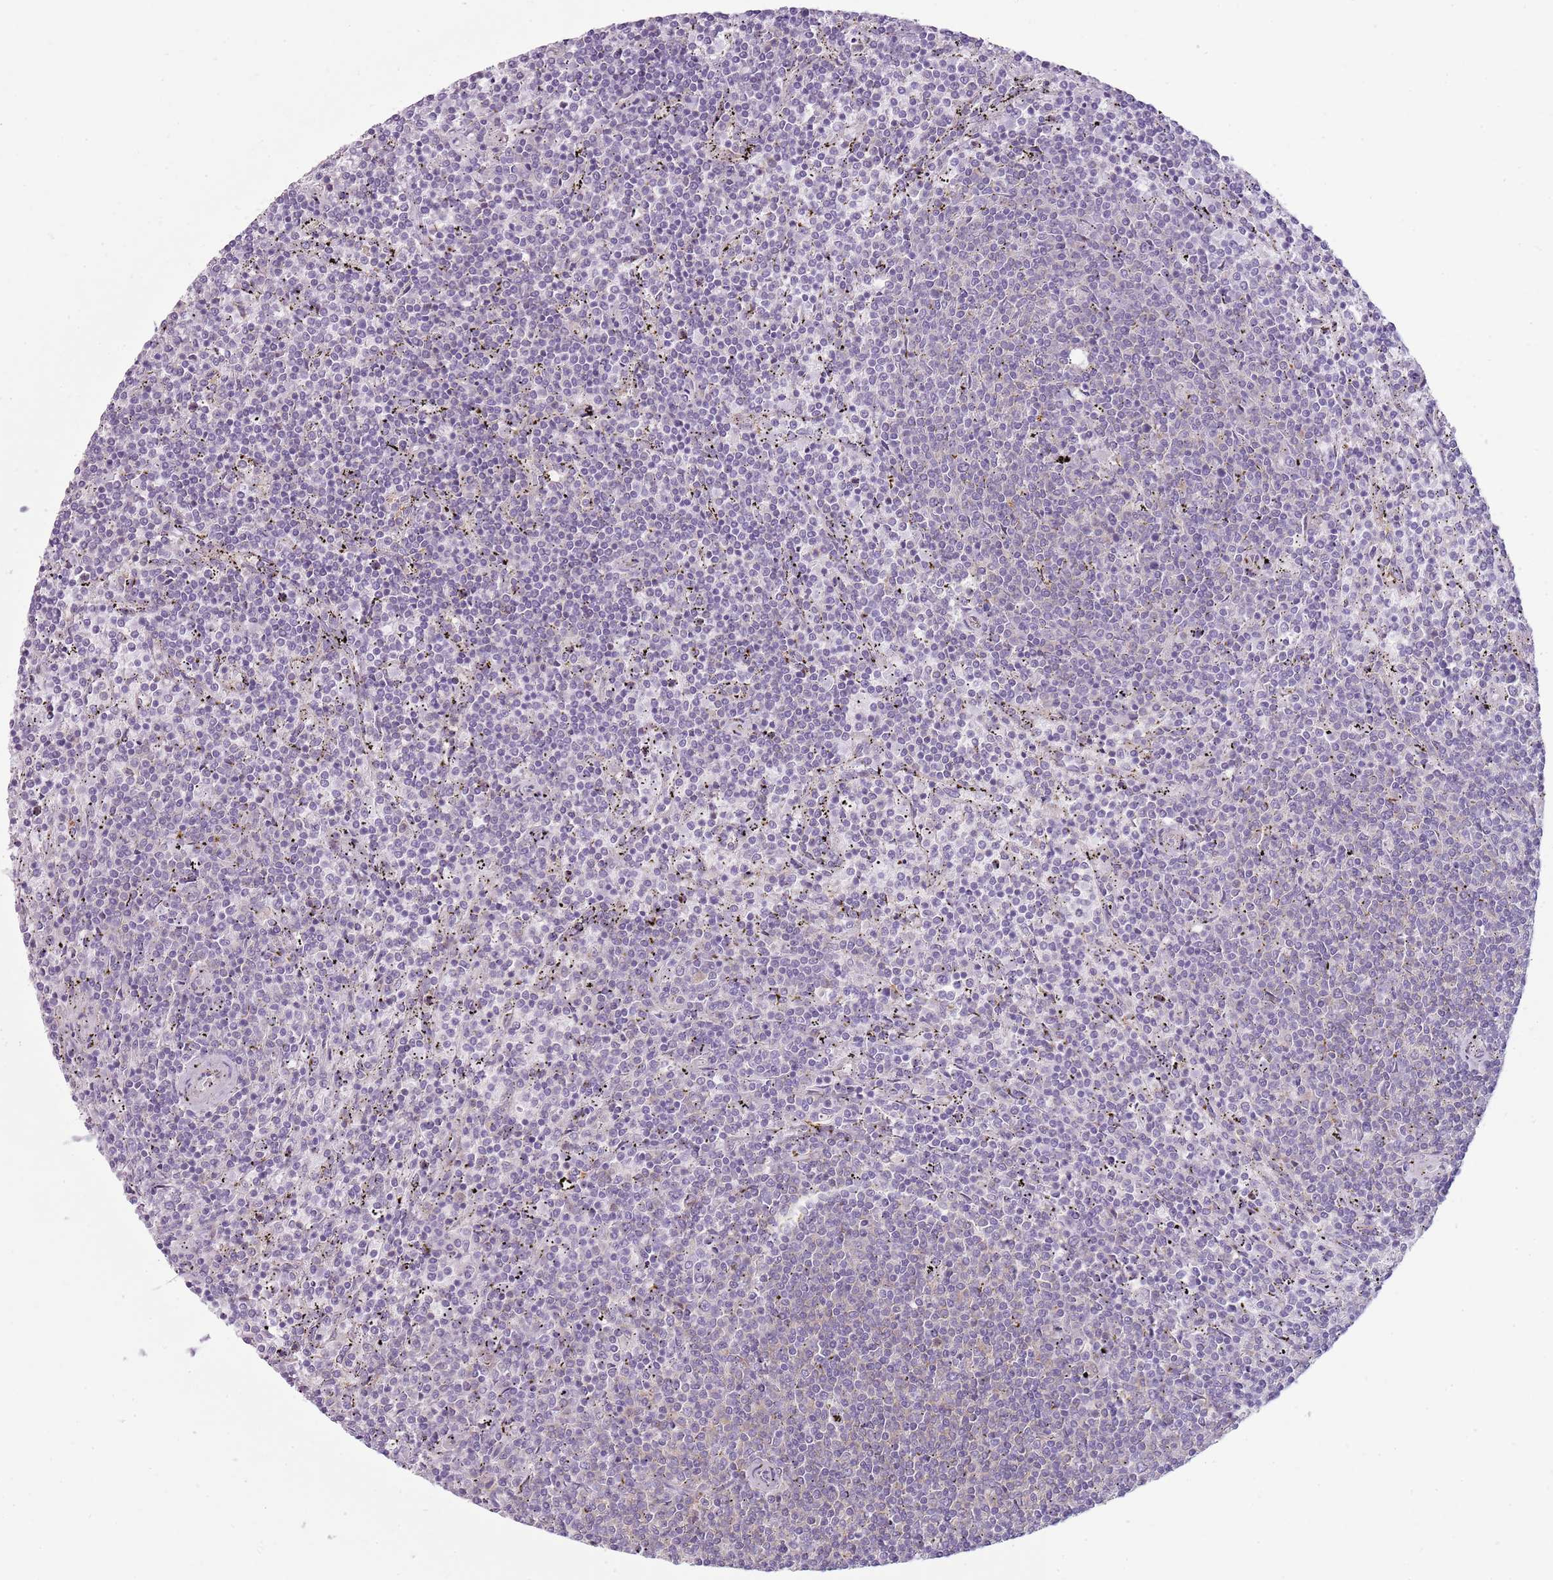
{"staining": {"intensity": "negative", "quantity": "none", "location": "none"}, "tissue": "lymphoma", "cell_type": "Tumor cells", "image_type": "cancer", "snomed": [{"axis": "morphology", "description": "Malignant lymphoma, non-Hodgkin's type, Low grade"}, {"axis": "topography", "description": "Spleen"}], "caption": "Immunohistochemistry (IHC) of malignant lymphoma, non-Hodgkin's type (low-grade) demonstrates no positivity in tumor cells.", "gene": "SNX1", "patient": {"sex": "female", "age": 50}}